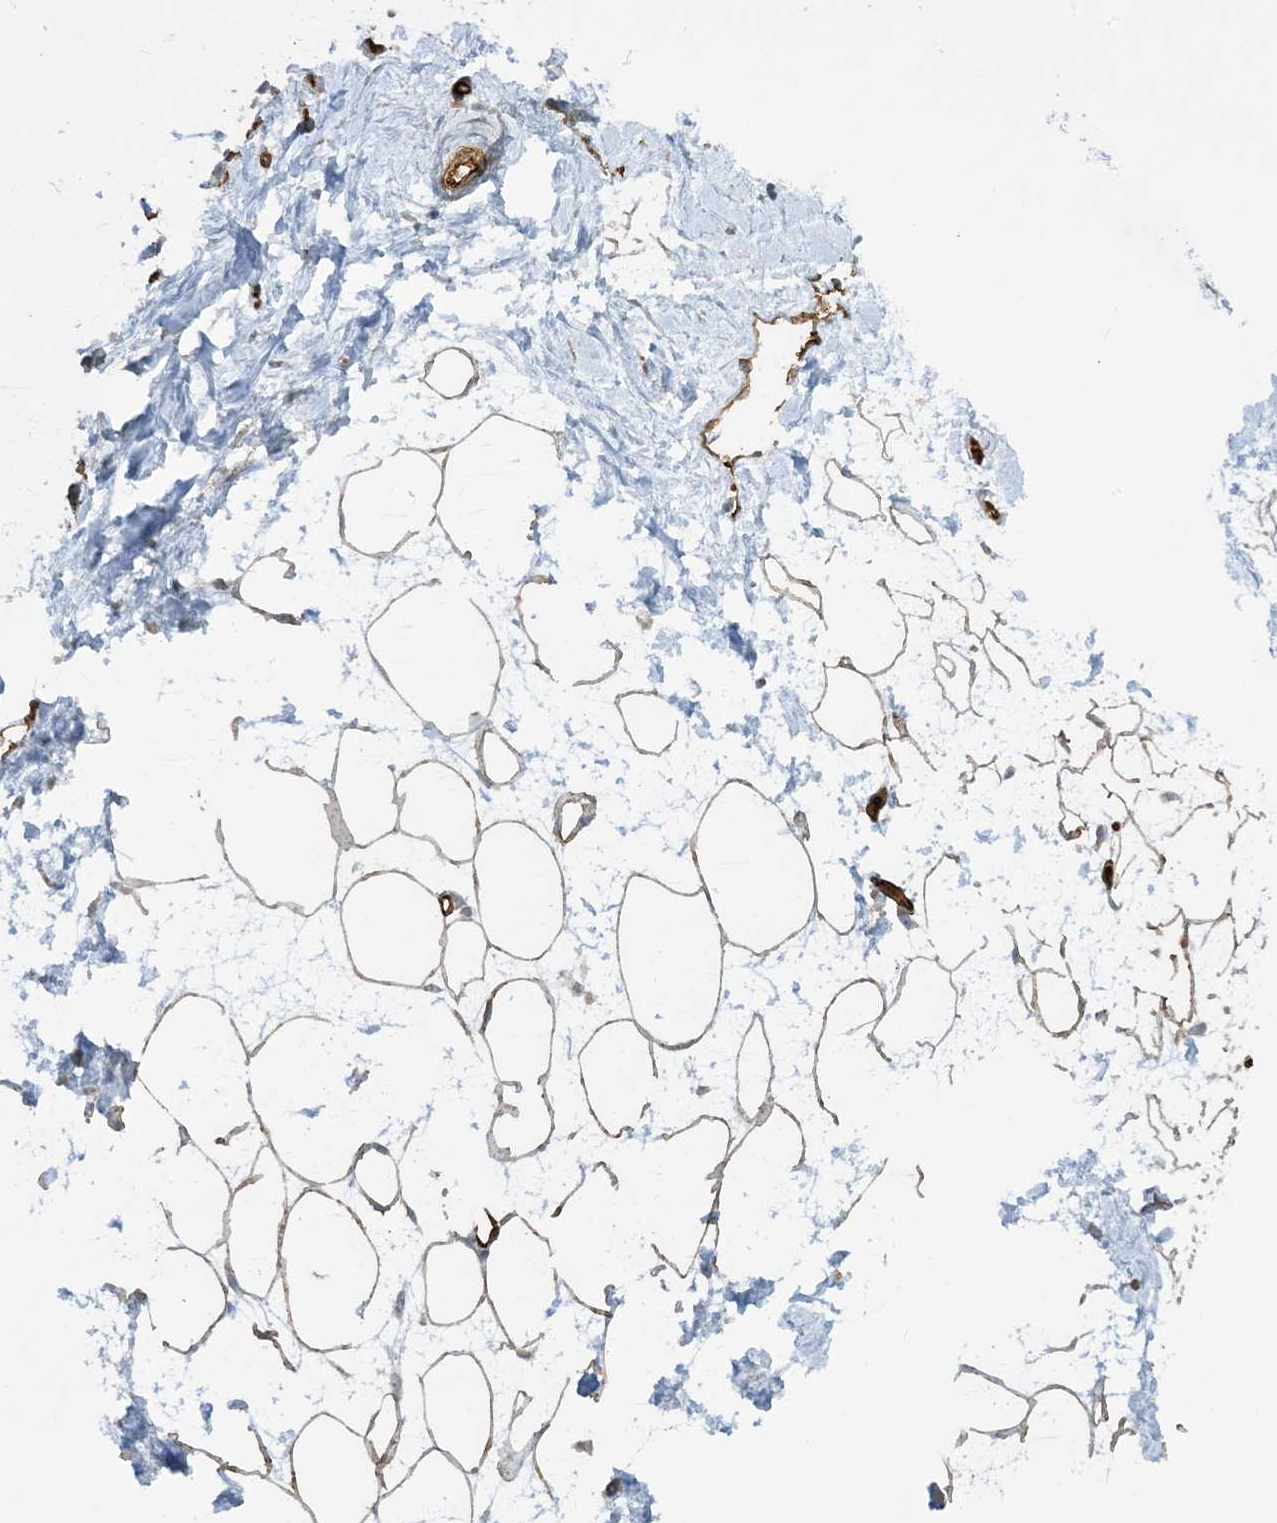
{"staining": {"intensity": "moderate", "quantity": "25%-75%", "location": "cytoplasmic/membranous"}, "tissue": "breast", "cell_type": "Adipocytes", "image_type": "normal", "snomed": [{"axis": "morphology", "description": "Normal tissue, NOS"}, {"axis": "topography", "description": "Breast"}], "caption": "High-magnification brightfield microscopy of unremarkable breast stained with DAB (3,3'-diaminobenzidine) (brown) and counterstained with hematoxylin (blue). adipocytes exhibit moderate cytoplasmic/membranous positivity is appreciated in about25%-75% of cells.", "gene": "AGA", "patient": {"sex": "female", "age": 45}}